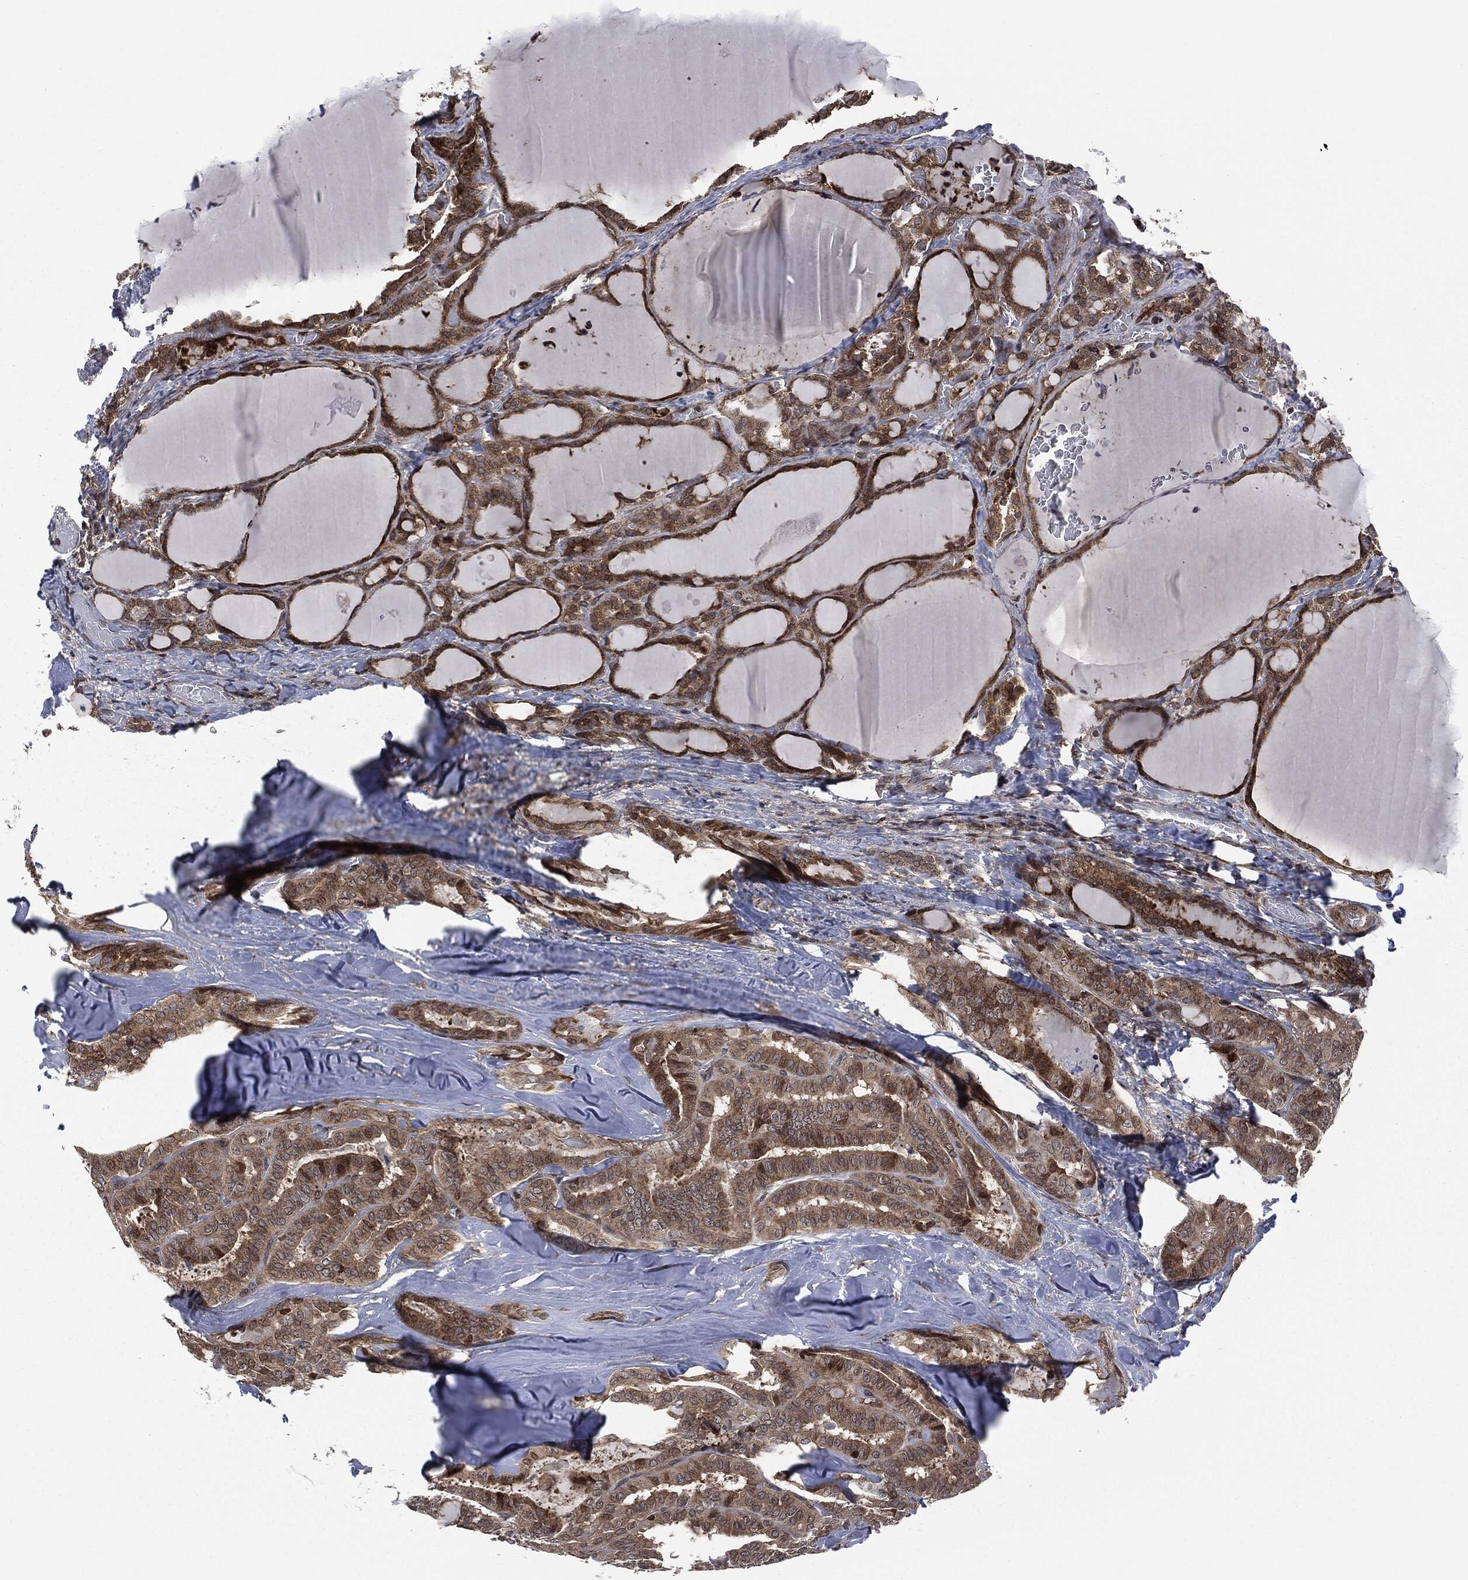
{"staining": {"intensity": "strong", "quantity": "25%-75%", "location": "cytoplasmic/membranous"}, "tissue": "thyroid cancer", "cell_type": "Tumor cells", "image_type": "cancer", "snomed": [{"axis": "morphology", "description": "Papillary adenocarcinoma, NOS"}, {"axis": "topography", "description": "Thyroid gland"}], "caption": "The immunohistochemical stain highlights strong cytoplasmic/membranous positivity in tumor cells of thyroid papillary adenocarcinoma tissue.", "gene": "HRAS", "patient": {"sex": "female", "age": 39}}